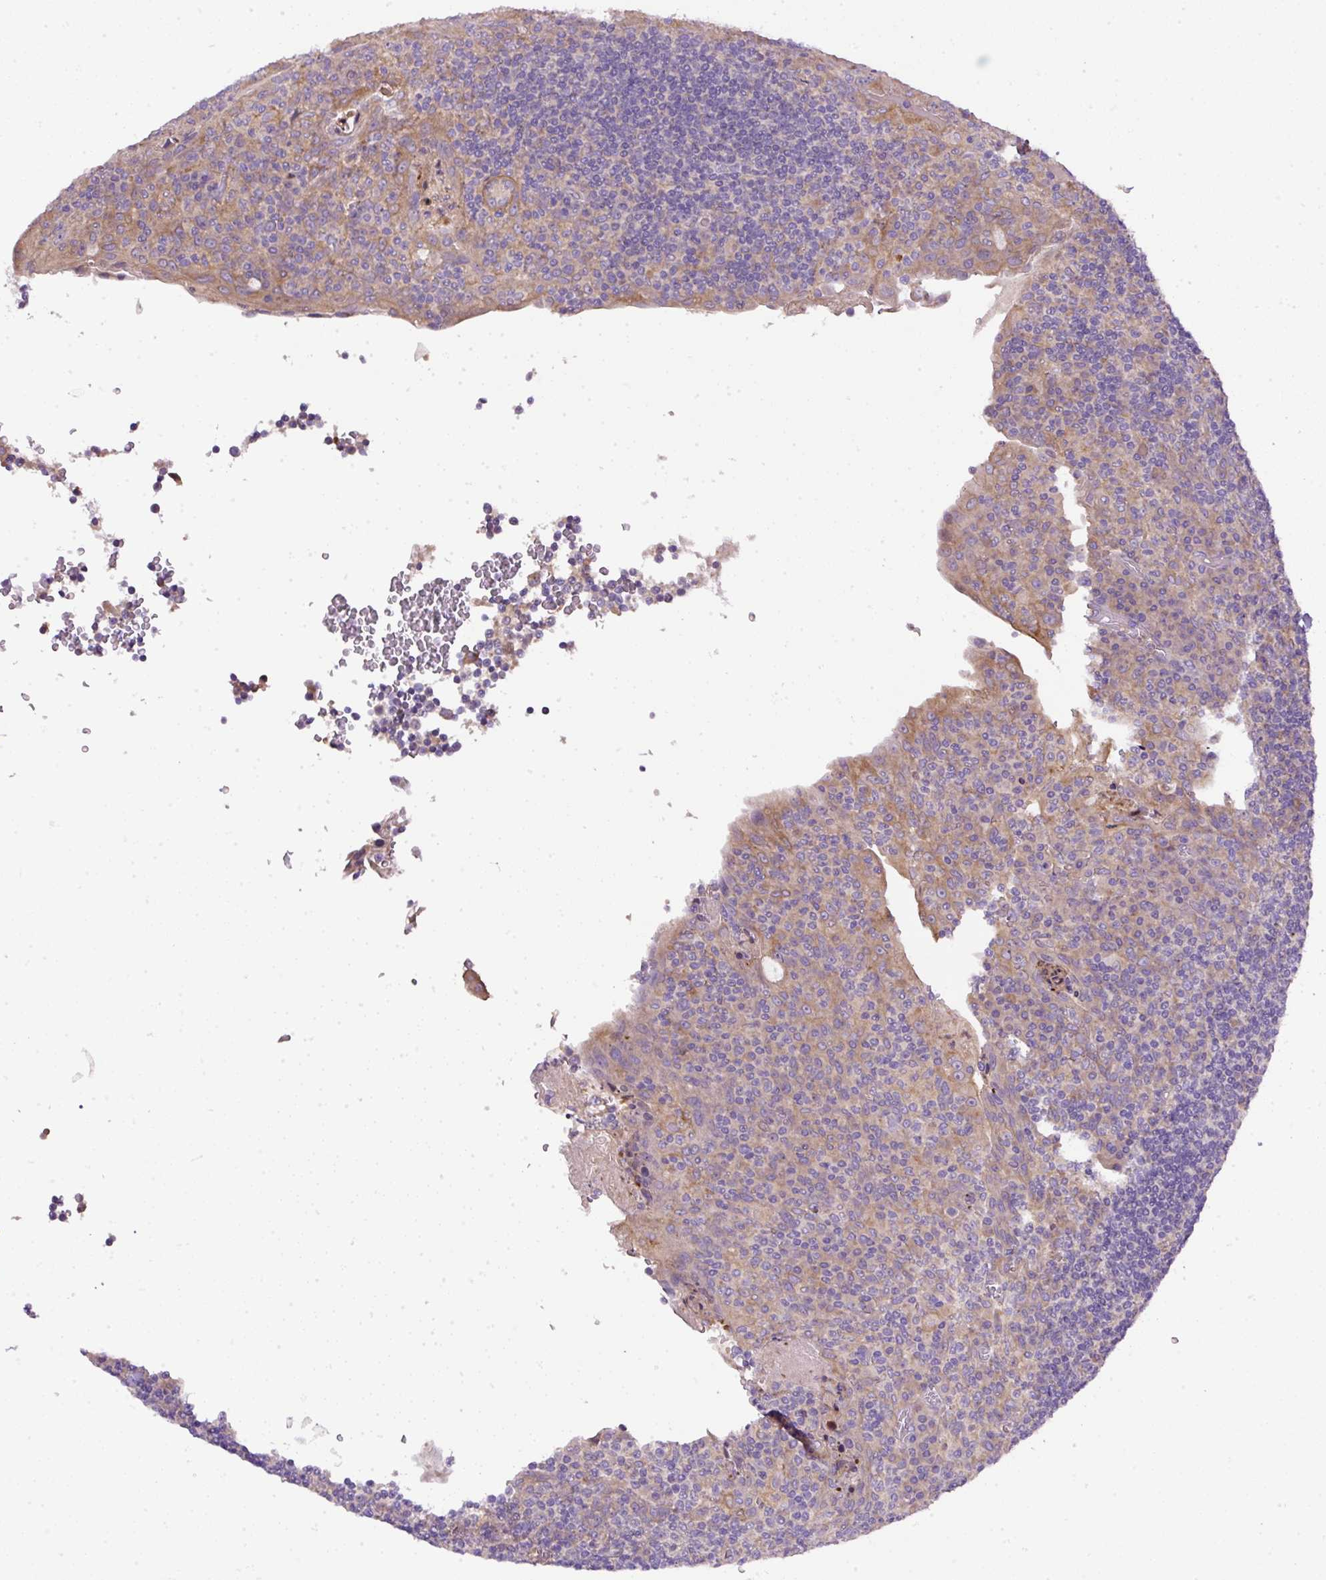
{"staining": {"intensity": "negative", "quantity": "none", "location": "none"}, "tissue": "tonsil", "cell_type": "Germinal center cells", "image_type": "normal", "snomed": [{"axis": "morphology", "description": "Normal tissue, NOS"}, {"axis": "topography", "description": "Tonsil"}], "caption": "IHC of benign tonsil displays no expression in germinal center cells. Nuclei are stained in blue.", "gene": "DAPK1", "patient": {"sex": "male", "age": 17}}